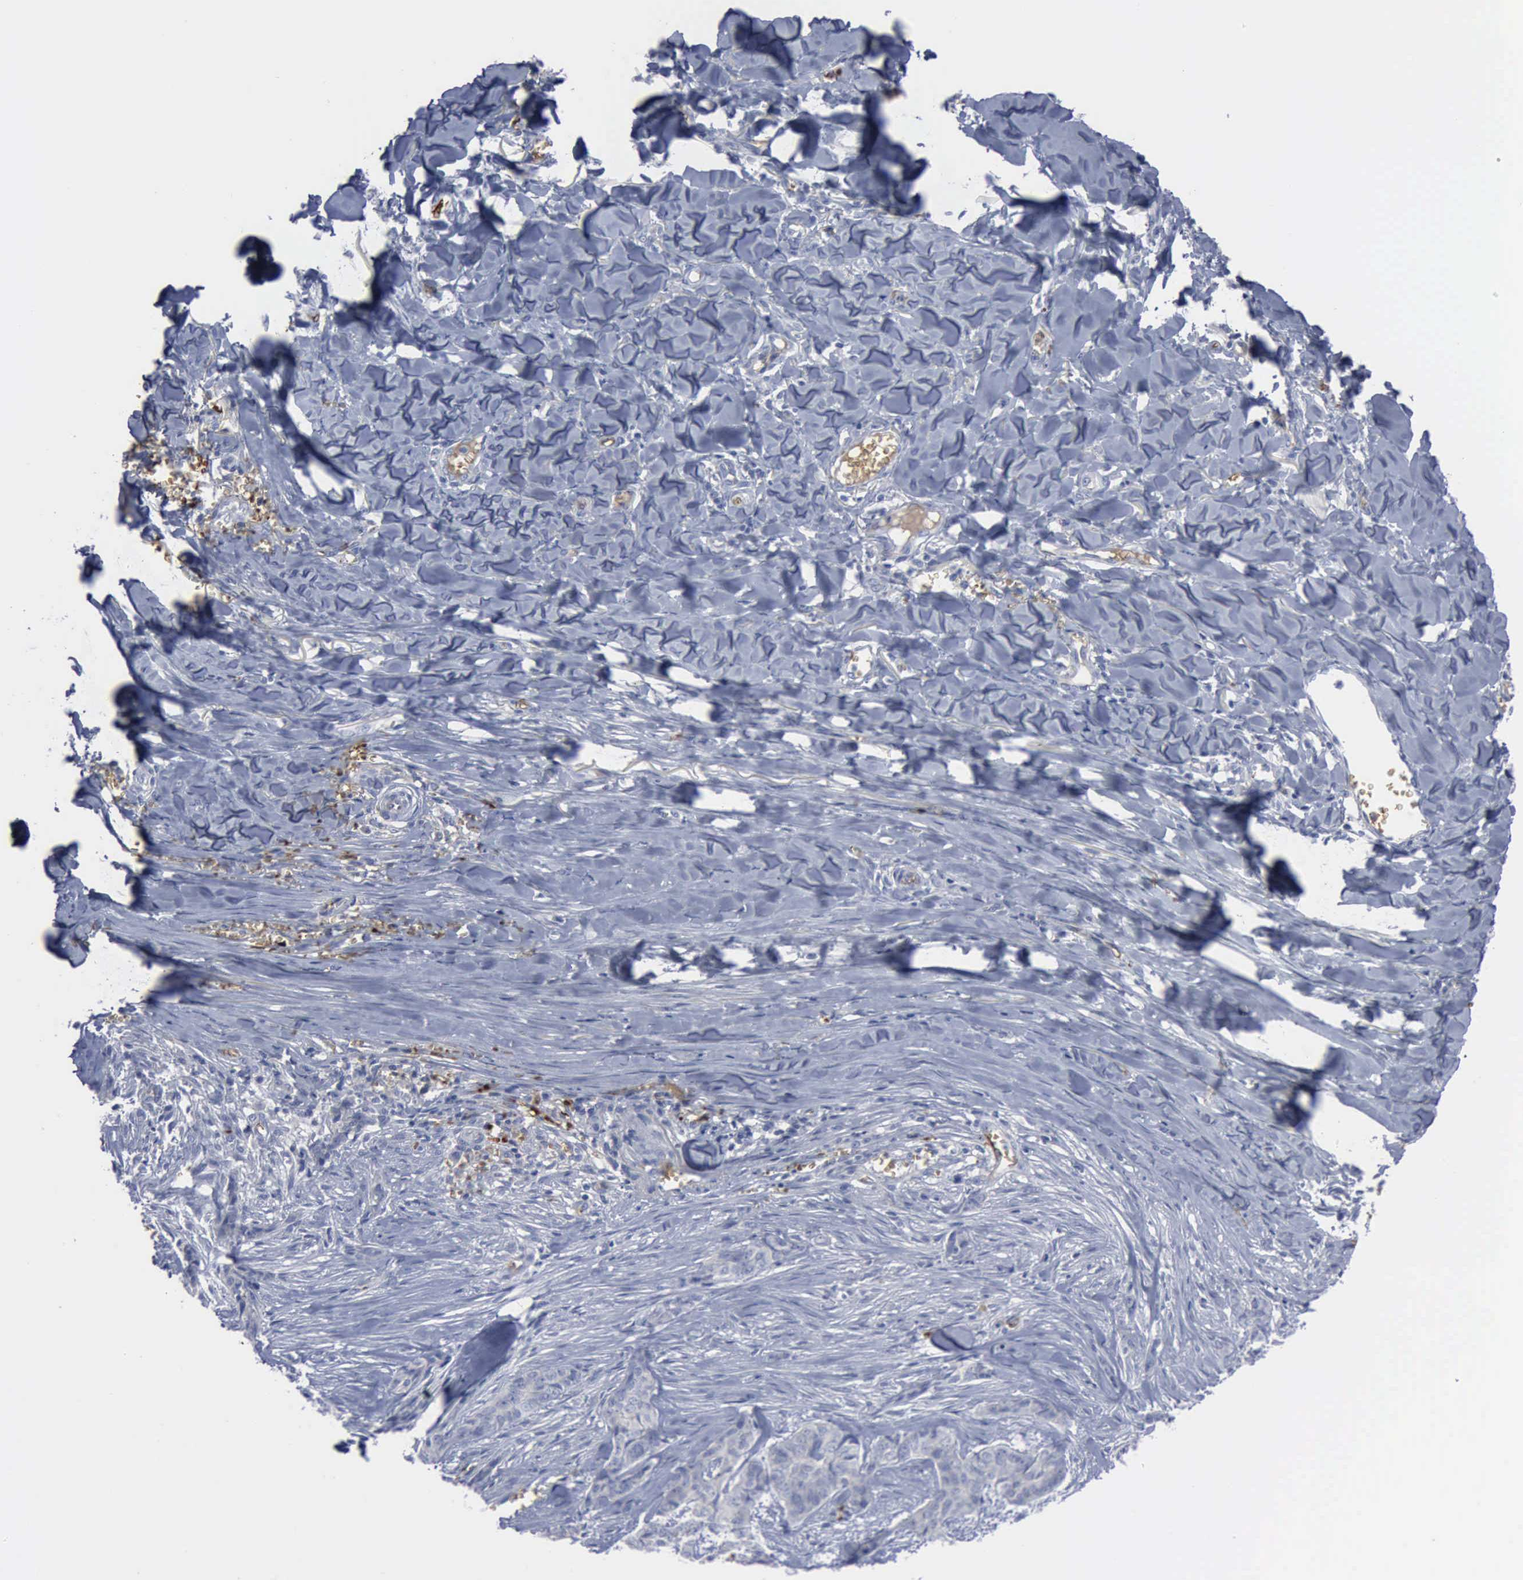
{"staining": {"intensity": "negative", "quantity": "none", "location": "none"}, "tissue": "skin cancer", "cell_type": "Tumor cells", "image_type": "cancer", "snomed": [{"axis": "morphology", "description": "Normal tissue, NOS"}, {"axis": "morphology", "description": "Basal cell carcinoma"}, {"axis": "topography", "description": "Skin"}], "caption": "Photomicrograph shows no protein staining in tumor cells of skin cancer tissue.", "gene": "TGFB1", "patient": {"sex": "female", "age": 65}}